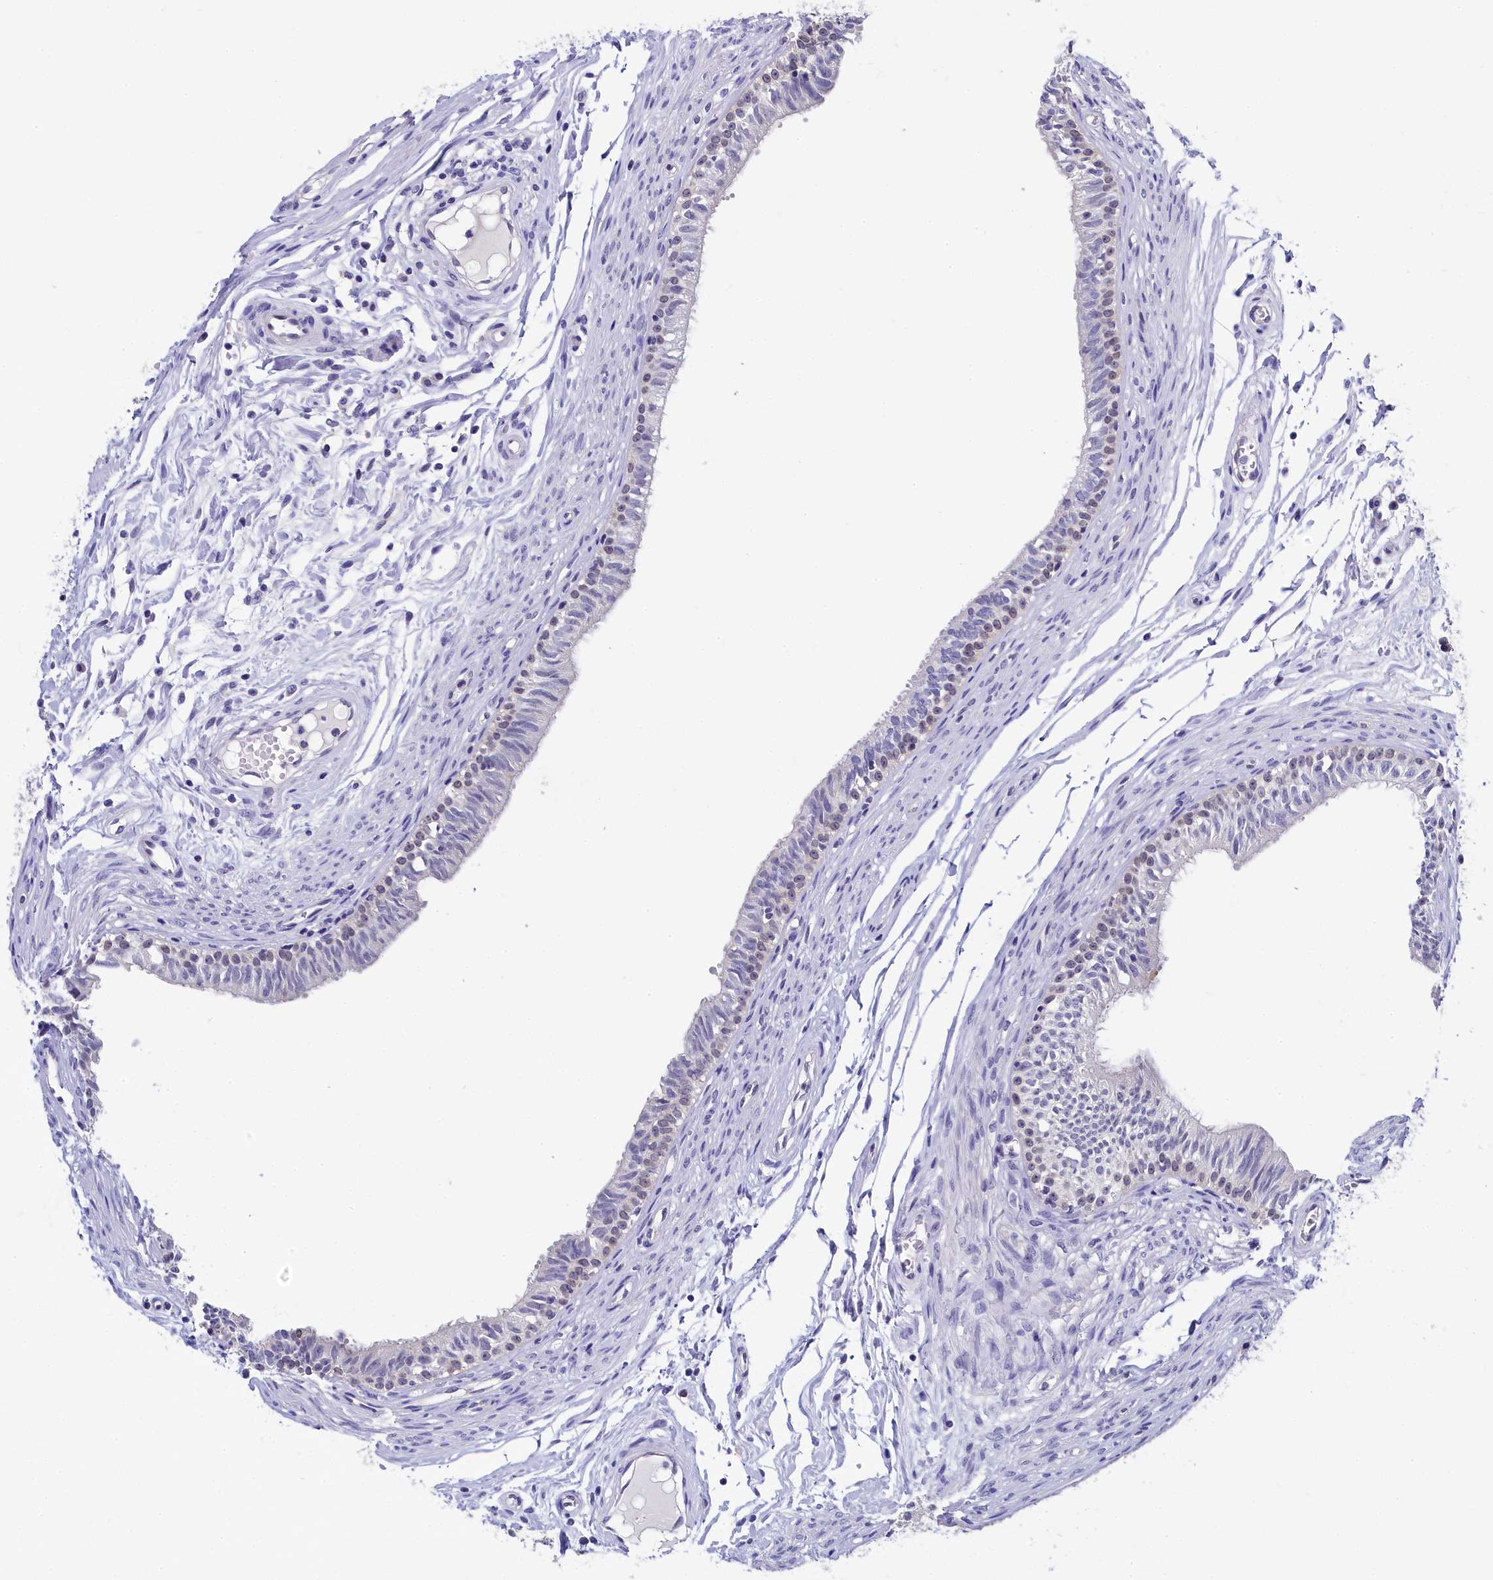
{"staining": {"intensity": "weak", "quantity": "<25%", "location": "nuclear"}, "tissue": "epididymis", "cell_type": "Glandular cells", "image_type": "normal", "snomed": [{"axis": "morphology", "description": "Normal tissue, NOS"}, {"axis": "topography", "description": "Epididymis, spermatic cord, NOS"}], "caption": "This is an immunohistochemistry (IHC) image of unremarkable human epididymis. There is no expression in glandular cells.", "gene": "C11orf54", "patient": {"sex": "male", "age": 22}}